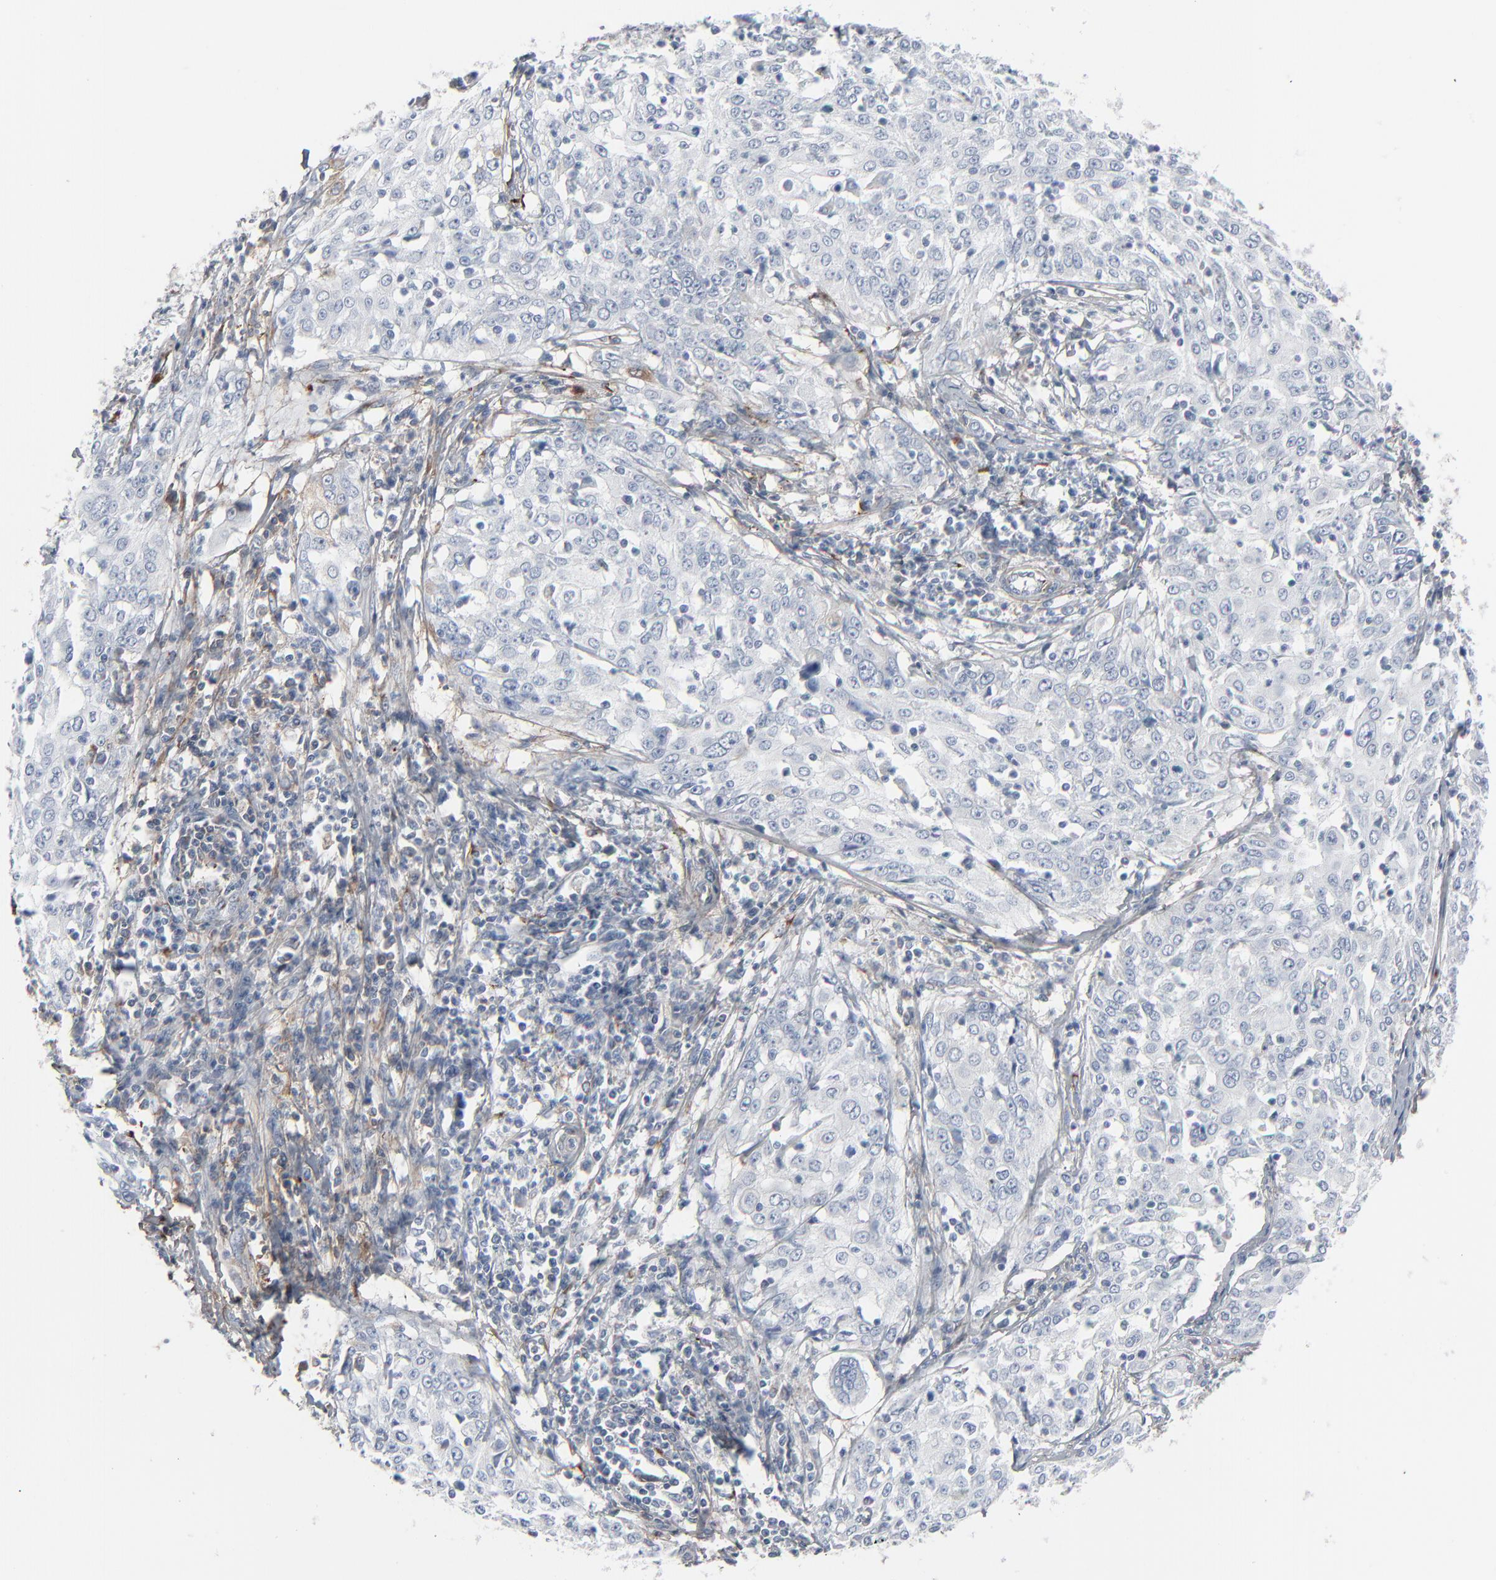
{"staining": {"intensity": "negative", "quantity": "none", "location": "none"}, "tissue": "cervical cancer", "cell_type": "Tumor cells", "image_type": "cancer", "snomed": [{"axis": "morphology", "description": "Squamous cell carcinoma, NOS"}, {"axis": "topography", "description": "Cervix"}], "caption": "Human cervical cancer (squamous cell carcinoma) stained for a protein using immunohistochemistry (IHC) demonstrates no positivity in tumor cells.", "gene": "BGN", "patient": {"sex": "female", "age": 39}}